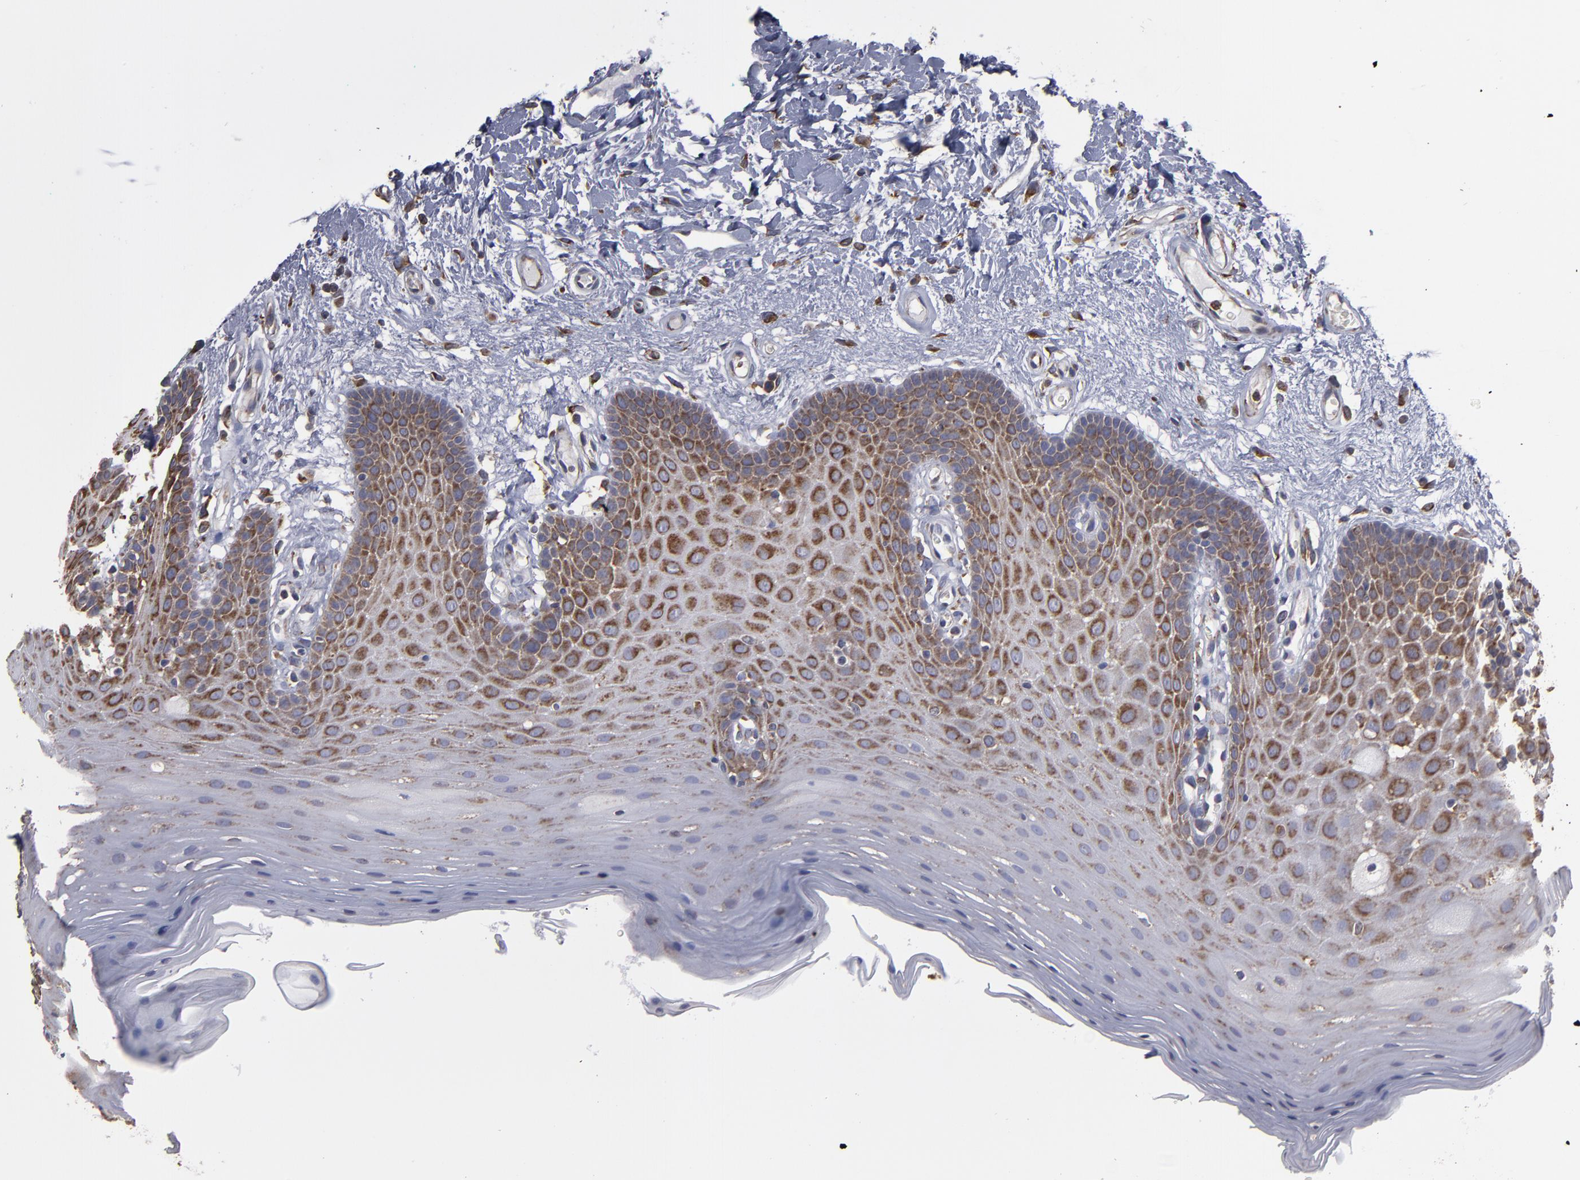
{"staining": {"intensity": "moderate", "quantity": ">75%", "location": "cytoplasmic/membranous"}, "tissue": "oral mucosa", "cell_type": "Squamous epithelial cells", "image_type": "normal", "snomed": [{"axis": "morphology", "description": "Normal tissue, NOS"}, {"axis": "morphology", "description": "Squamous cell carcinoma, NOS"}, {"axis": "topography", "description": "Skeletal muscle"}, {"axis": "topography", "description": "Oral tissue"}, {"axis": "topography", "description": "Head-Neck"}], "caption": "The micrograph displays staining of normal oral mucosa, revealing moderate cytoplasmic/membranous protein staining (brown color) within squamous epithelial cells. (DAB (3,3'-diaminobenzidine) = brown stain, brightfield microscopy at high magnification).", "gene": "SND1", "patient": {"sex": "male", "age": 71}}